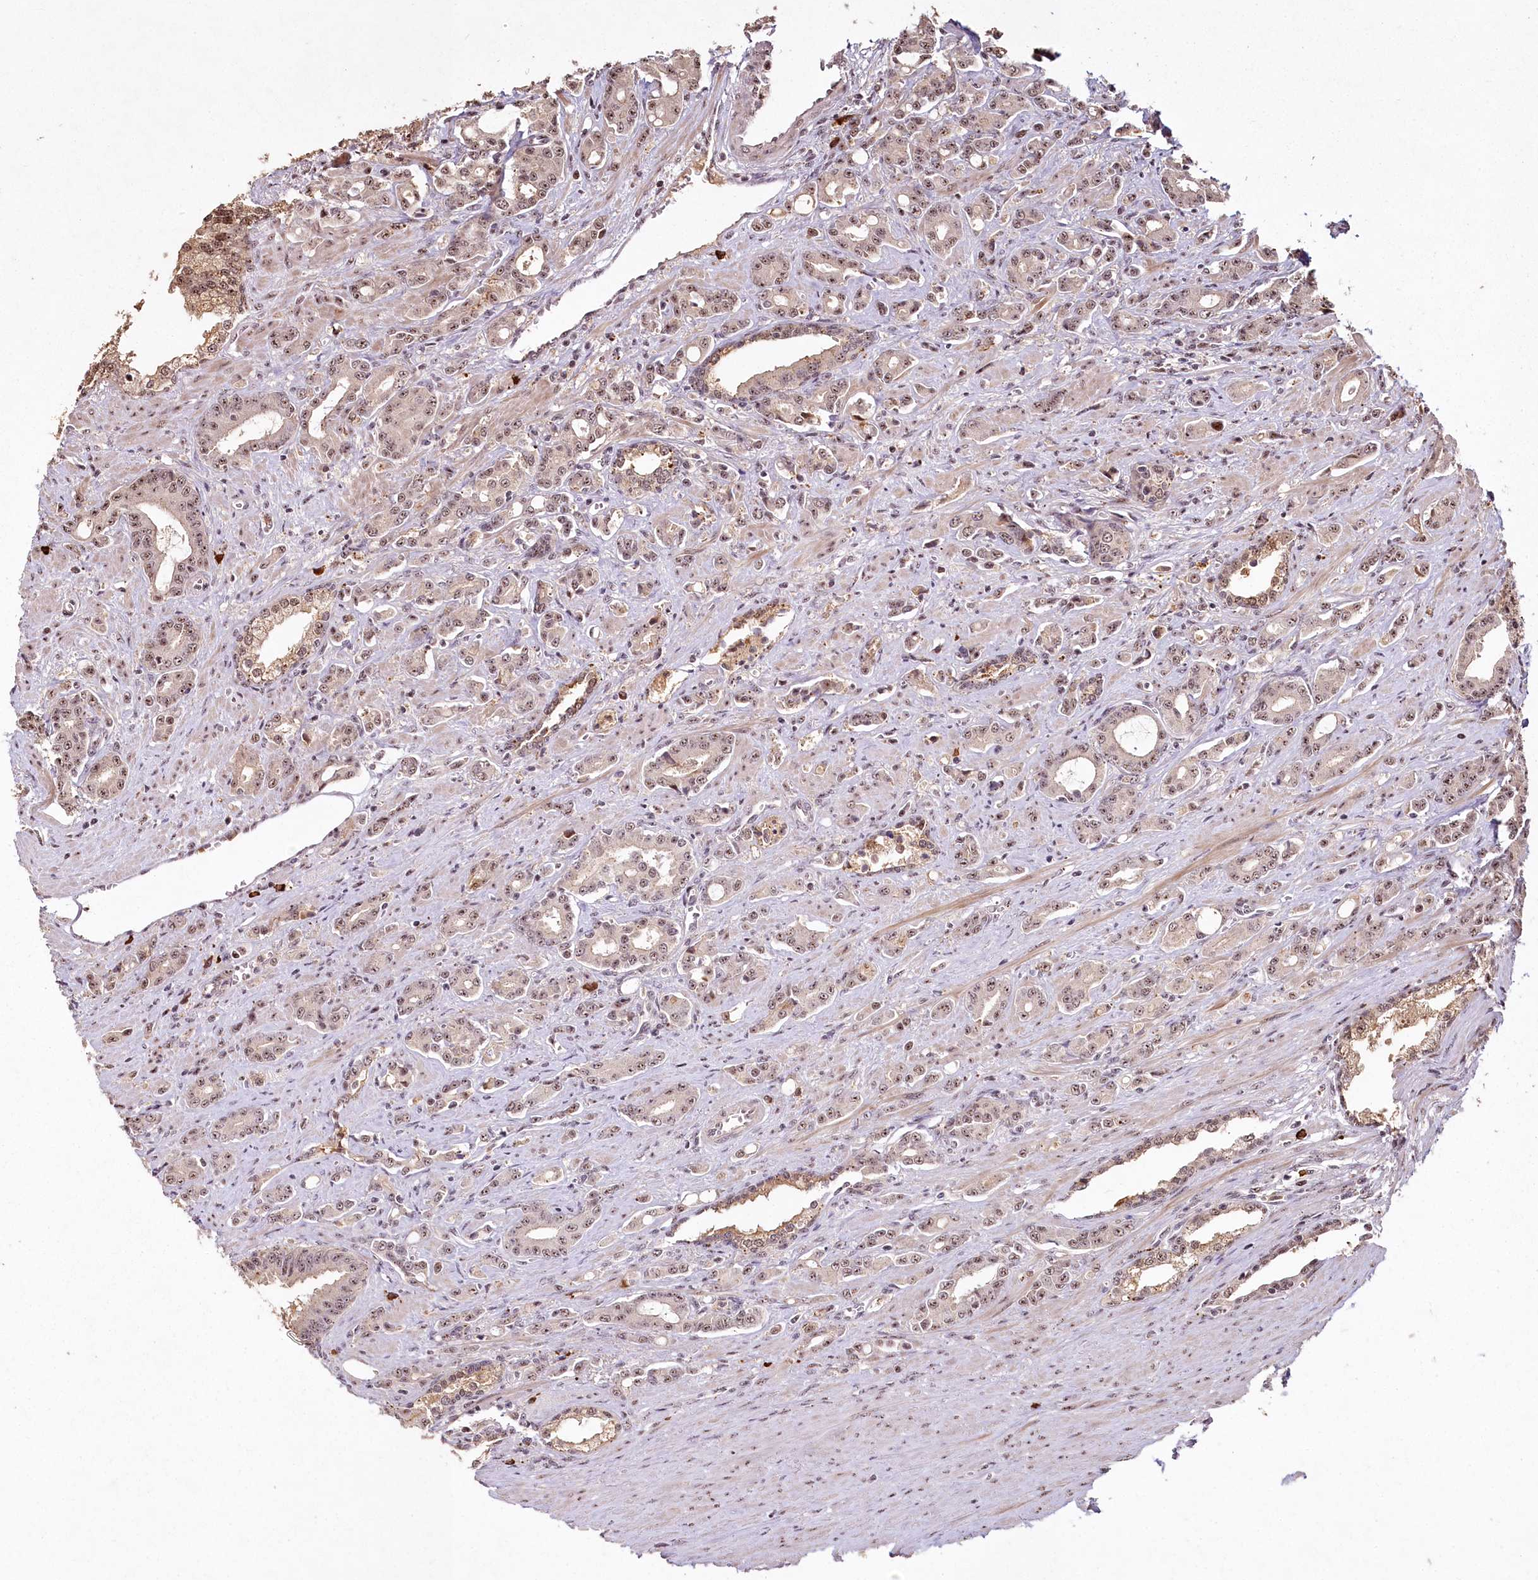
{"staining": {"intensity": "weak", "quantity": ">75%", "location": "nuclear"}, "tissue": "prostate cancer", "cell_type": "Tumor cells", "image_type": "cancer", "snomed": [{"axis": "morphology", "description": "Adenocarcinoma, High grade"}, {"axis": "topography", "description": "Prostate"}], "caption": "Immunohistochemistry staining of adenocarcinoma (high-grade) (prostate), which demonstrates low levels of weak nuclear expression in about >75% of tumor cells indicating weak nuclear protein positivity. The staining was performed using DAB (brown) for protein detection and nuclei were counterstained in hematoxylin (blue).", "gene": "PYROXD1", "patient": {"sex": "male", "age": 72}}